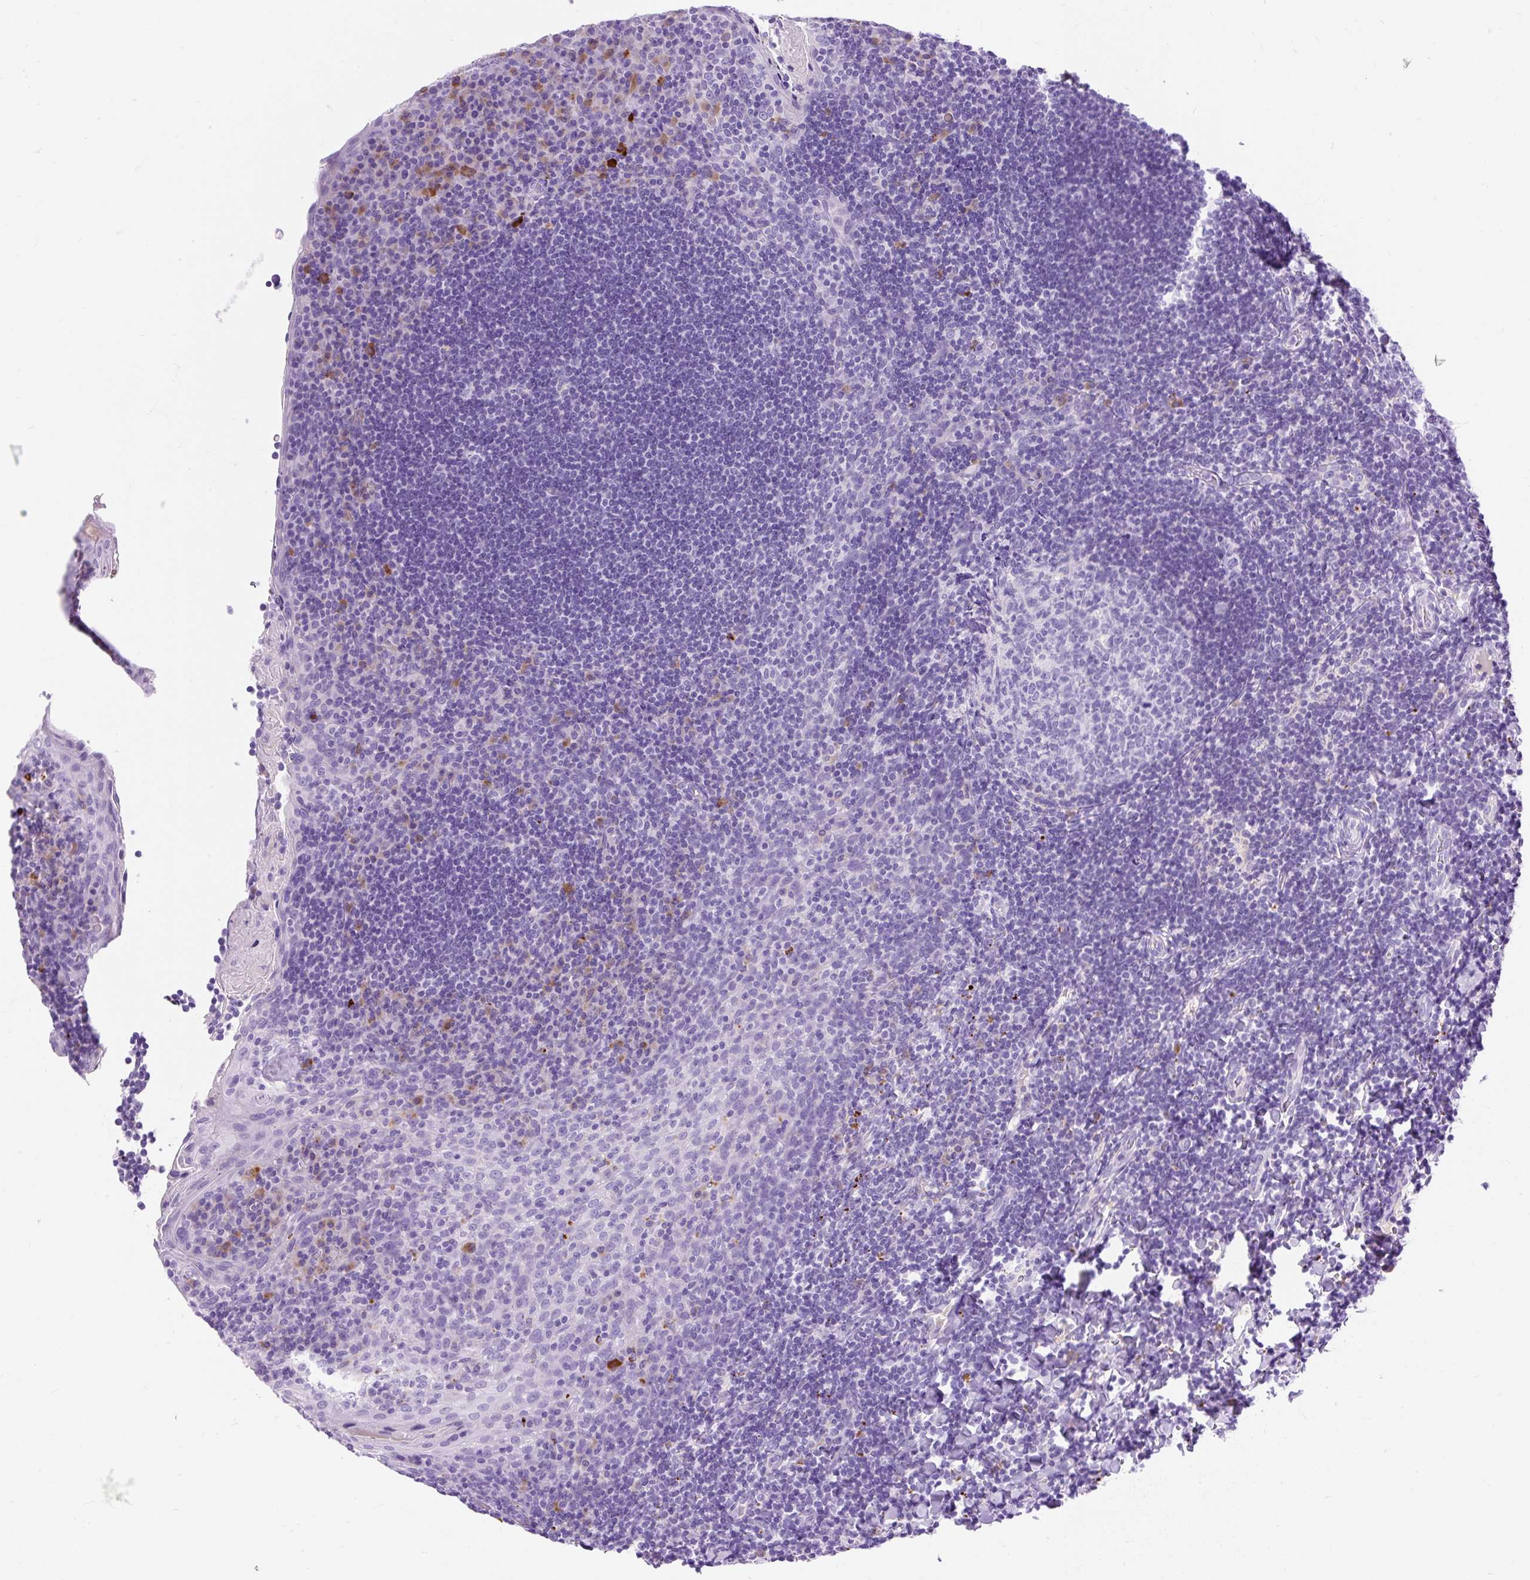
{"staining": {"intensity": "negative", "quantity": "none", "location": "none"}, "tissue": "tonsil", "cell_type": "Germinal center cells", "image_type": "normal", "snomed": [{"axis": "morphology", "description": "Normal tissue, NOS"}, {"axis": "topography", "description": "Tonsil"}], "caption": "Immunohistochemical staining of benign human tonsil reveals no significant positivity in germinal center cells. (Brightfield microscopy of DAB immunohistochemistry (IHC) at high magnification).", "gene": "HEXB", "patient": {"sex": "male", "age": 17}}